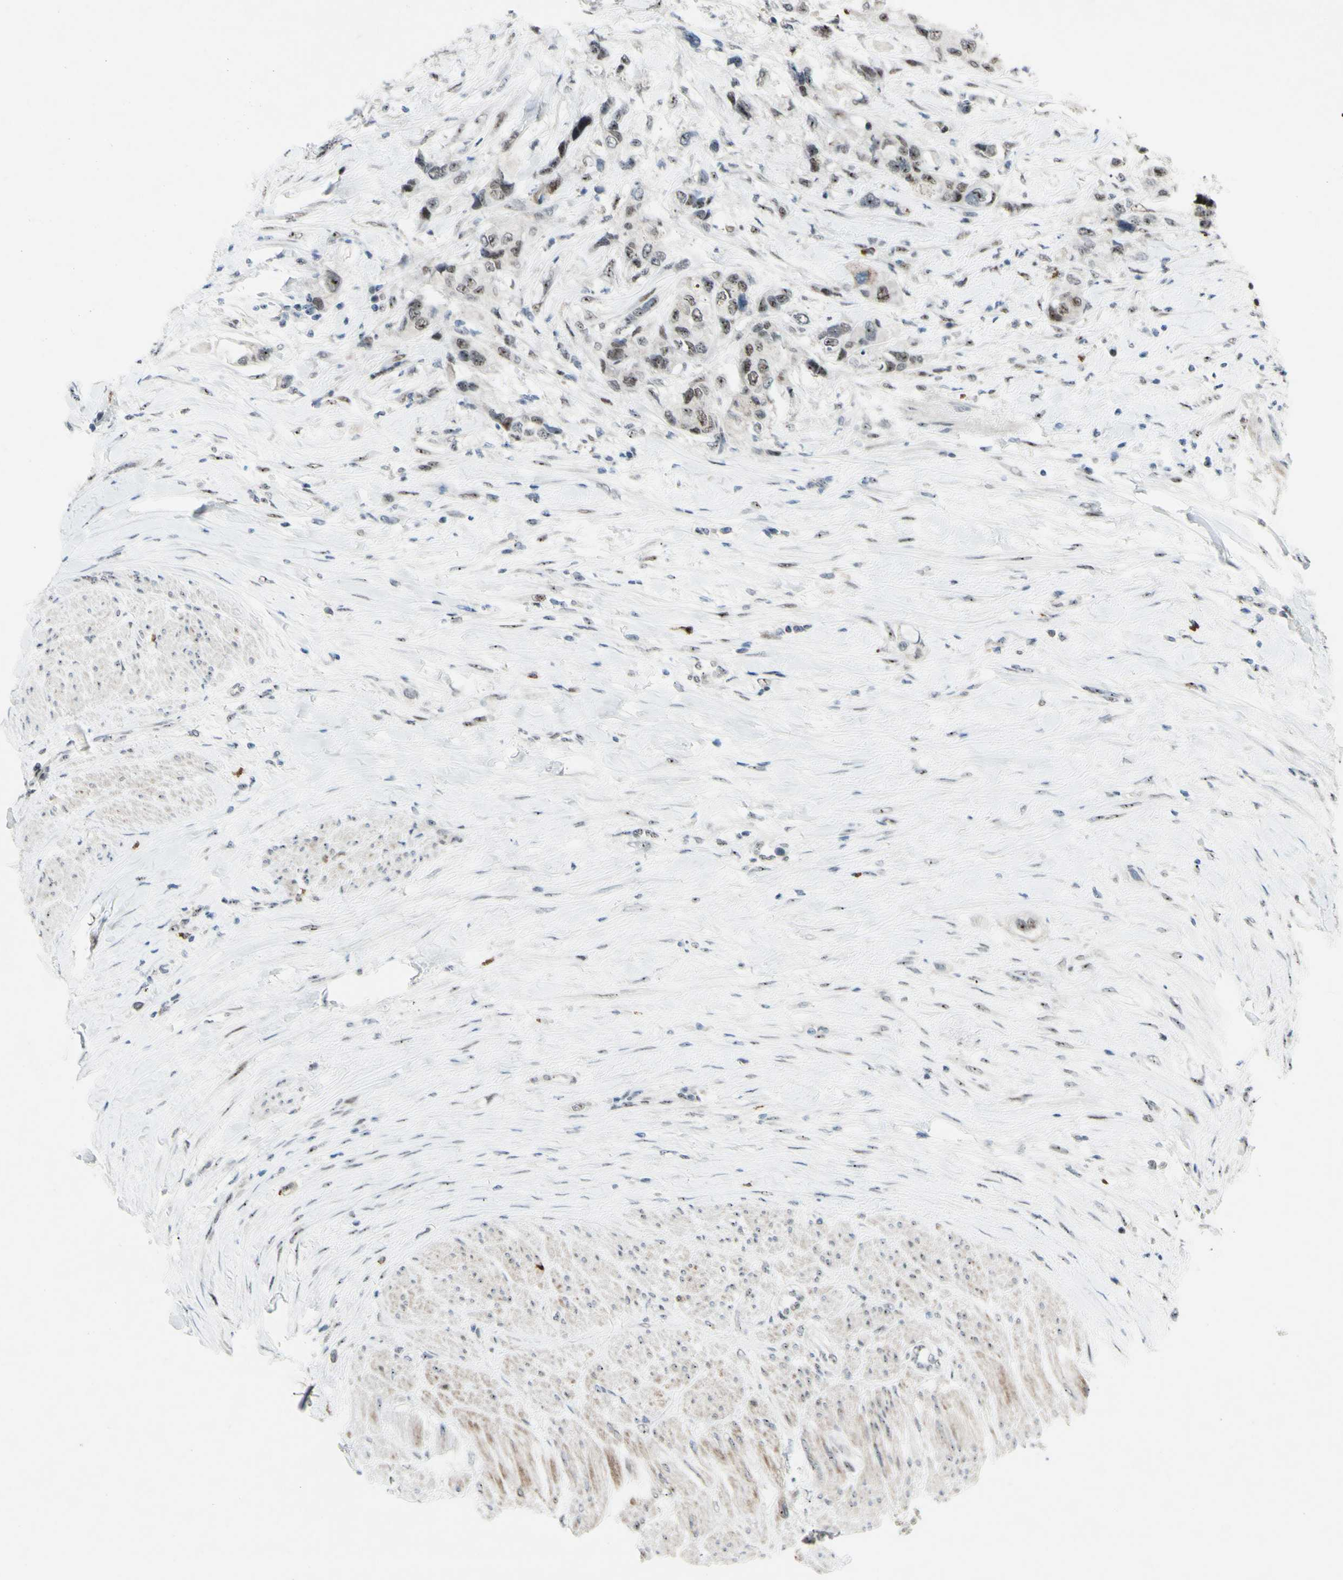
{"staining": {"intensity": "weak", "quantity": "25%-75%", "location": "nuclear"}, "tissue": "urothelial cancer", "cell_type": "Tumor cells", "image_type": "cancer", "snomed": [{"axis": "morphology", "description": "Urothelial carcinoma, High grade"}, {"axis": "topography", "description": "Urinary bladder"}], "caption": "IHC of human urothelial cancer demonstrates low levels of weak nuclear staining in about 25%-75% of tumor cells.", "gene": "POLR1A", "patient": {"sex": "female", "age": 56}}